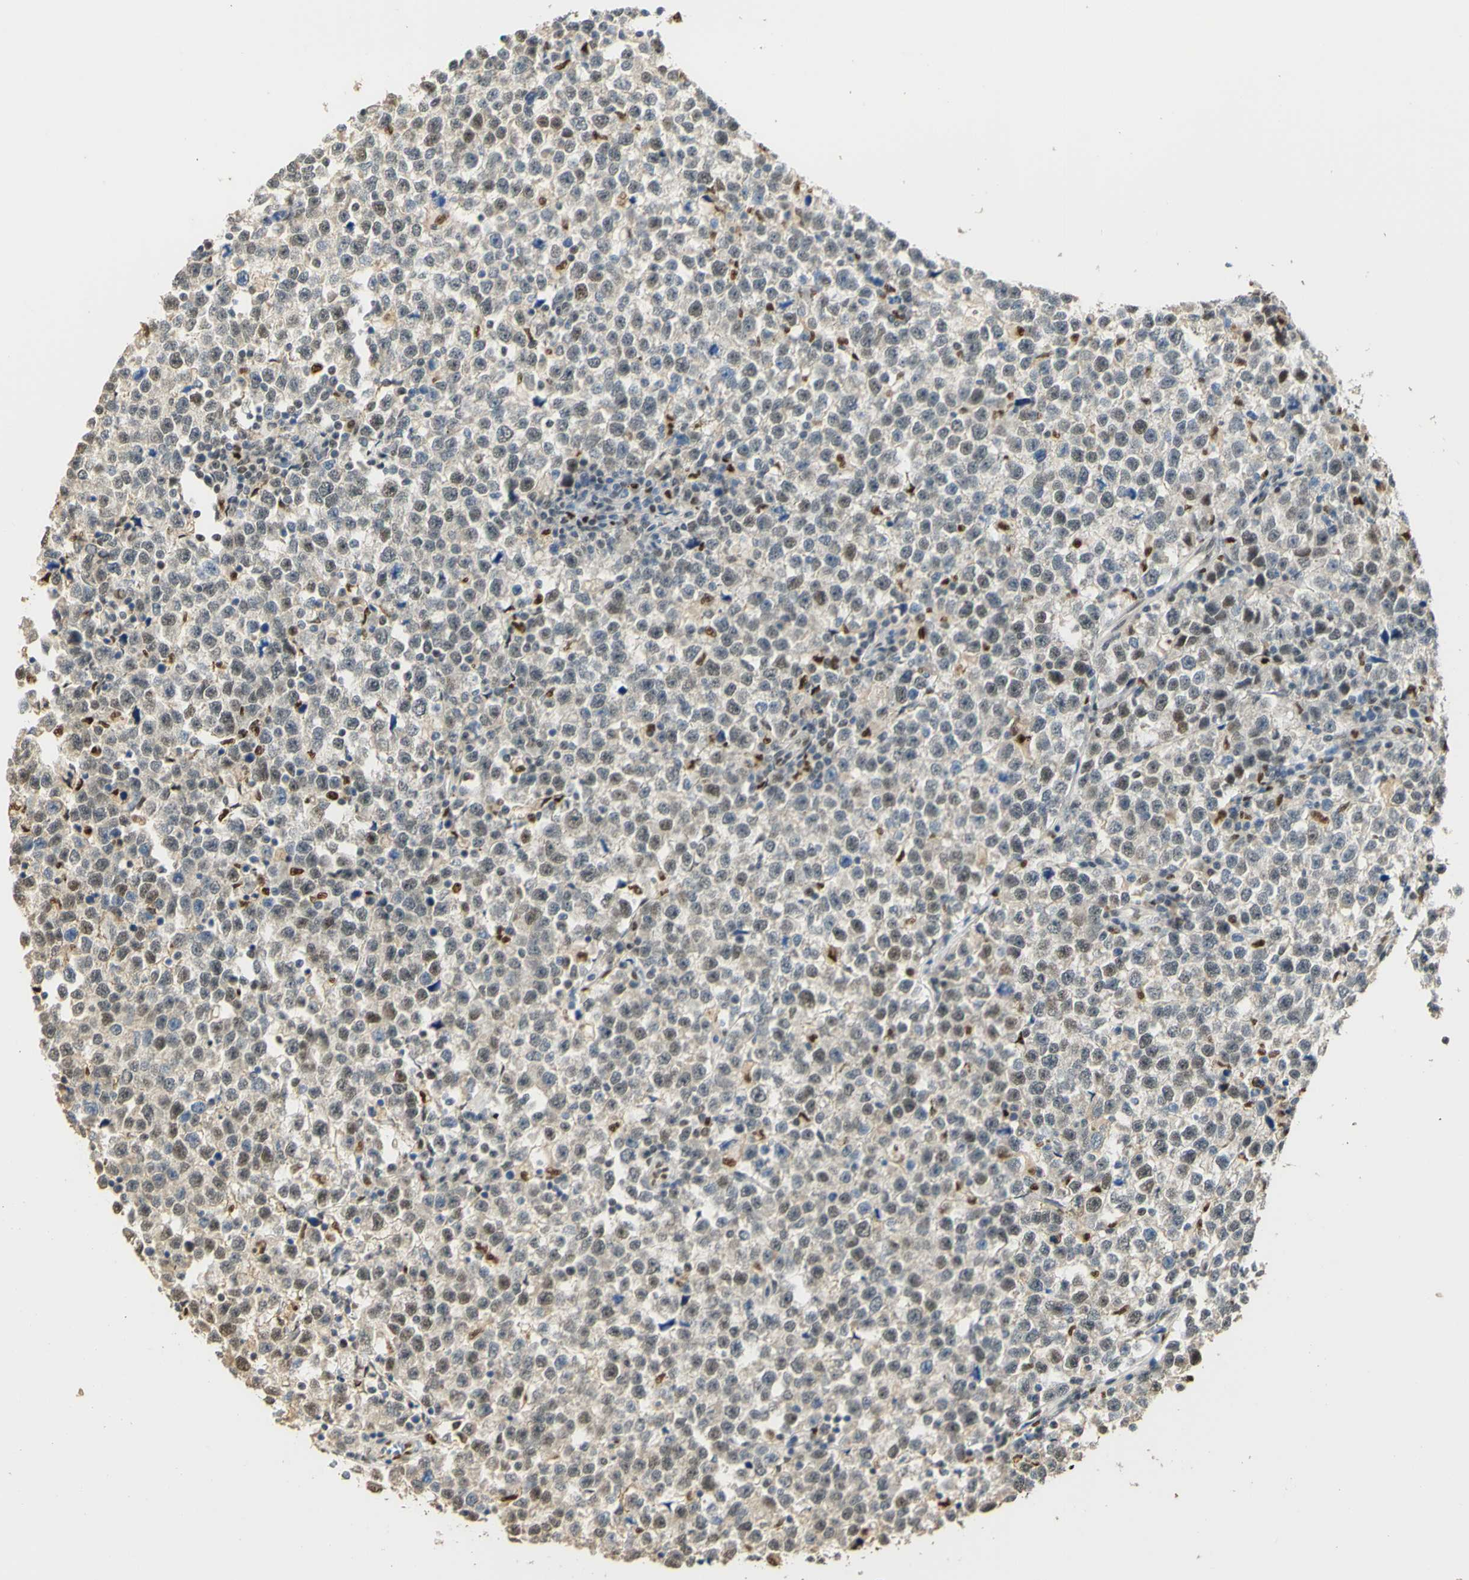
{"staining": {"intensity": "negative", "quantity": "none", "location": "none"}, "tissue": "testis cancer", "cell_type": "Tumor cells", "image_type": "cancer", "snomed": [{"axis": "morphology", "description": "Seminoma, NOS"}, {"axis": "topography", "description": "Testis"}], "caption": "This photomicrograph is of testis cancer stained with IHC to label a protein in brown with the nuclei are counter-stained blue. There is no expression in tumor cells.", "gene": "MAP3K4", "patient": {"sex": "male", "age": 43}}